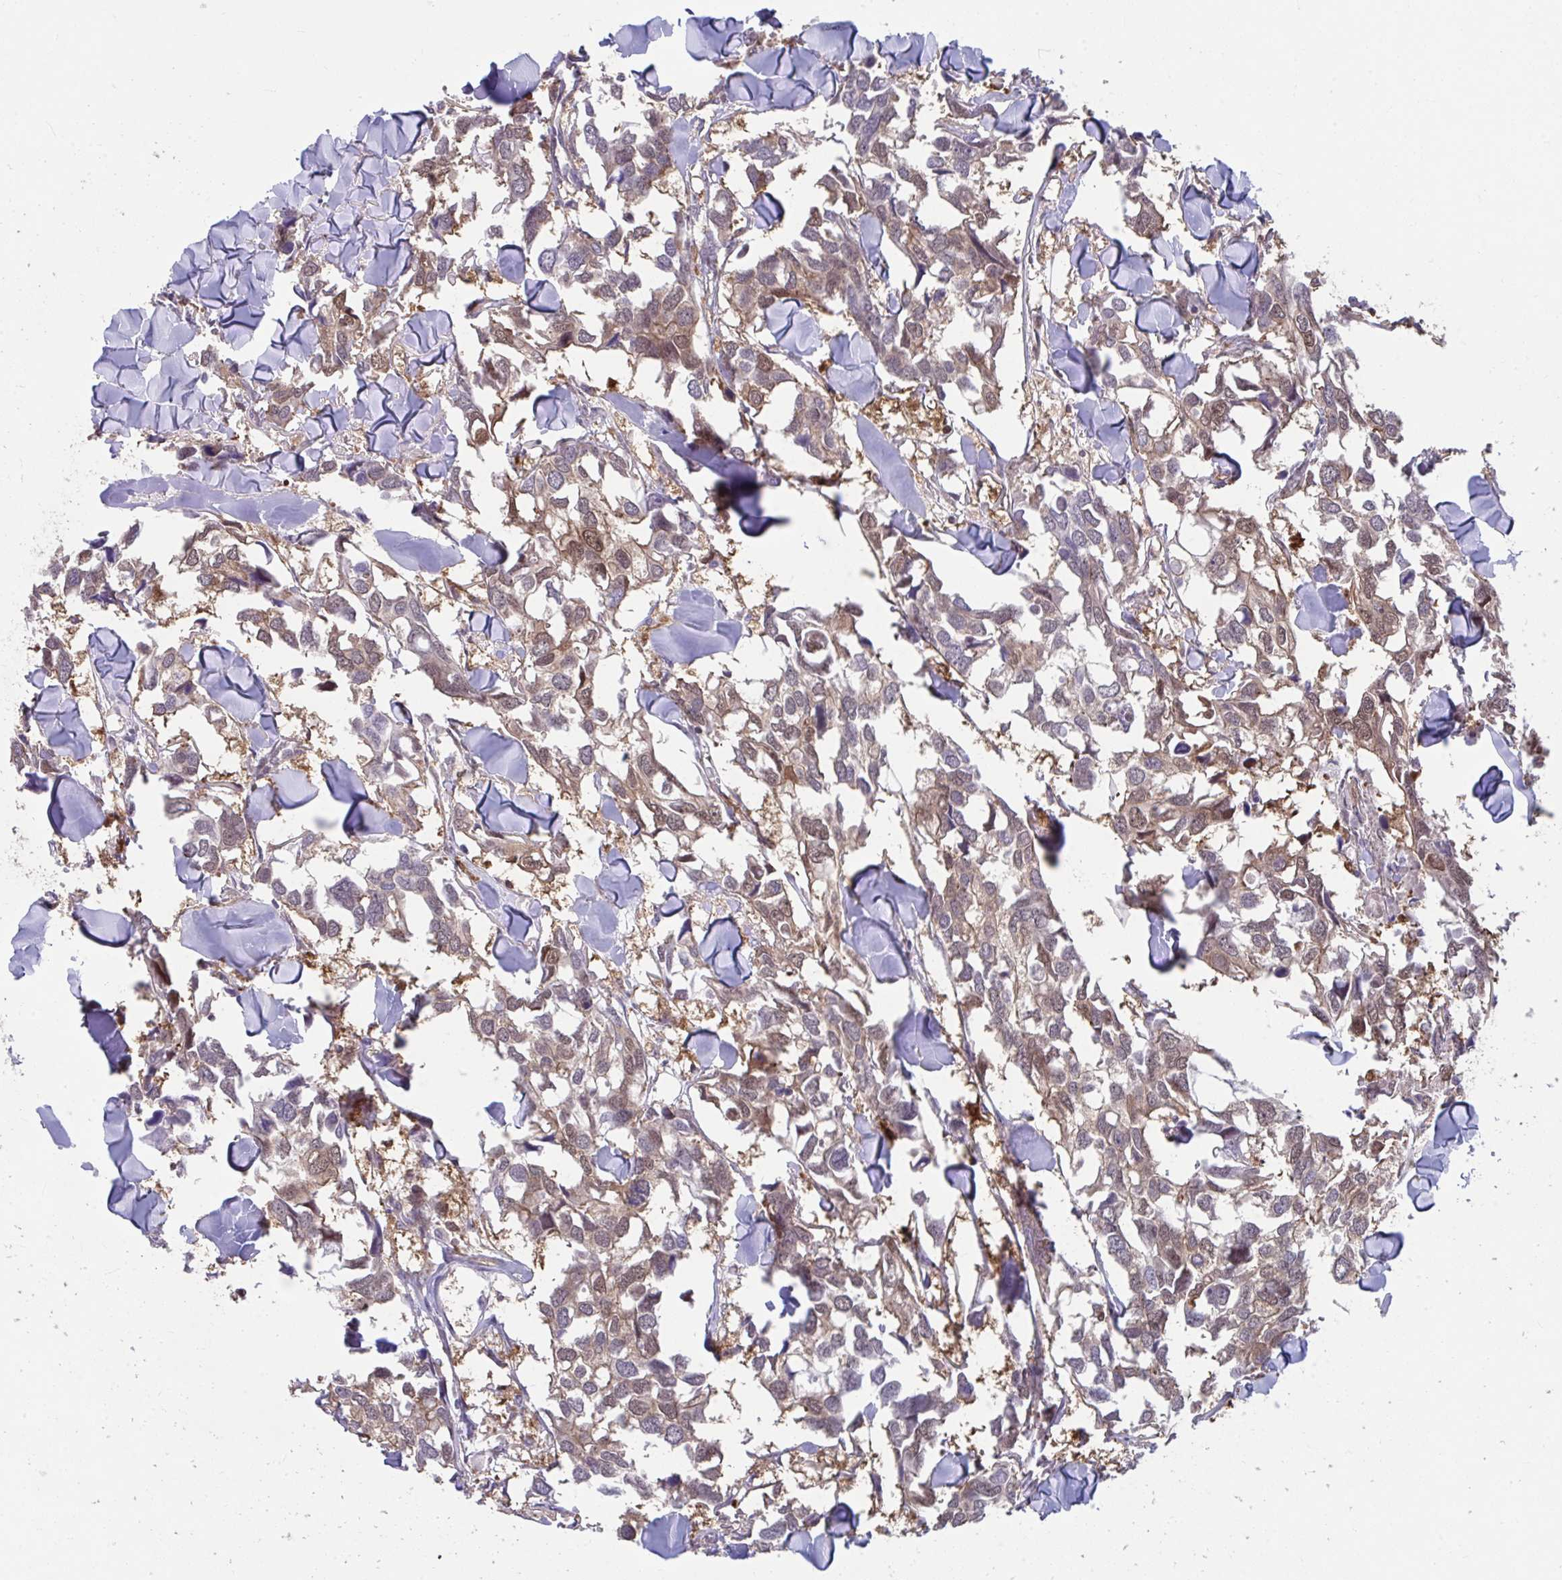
{"staining": {"intensity": "moderate", "quantity": ">75%", "location": "cytoplasmic/membranous"}, "tissue": "breast cancer", "cell_type": "Tumor cells", "image_type": "cancer", "snomed": [{"axis": "morphology", "description": "Duct carcinoma"}, {"axis": "topography", "description": "Breast"}], "caption": "Breast cancer (infiltrating ductal carcinoma) stained for a protein (brown) shows moderate cytoplasmic/membranous positive expression in about >75% of tumor cells.", "gene": "PCDHB7", "patient": {"sex": "female", "age": 83}}